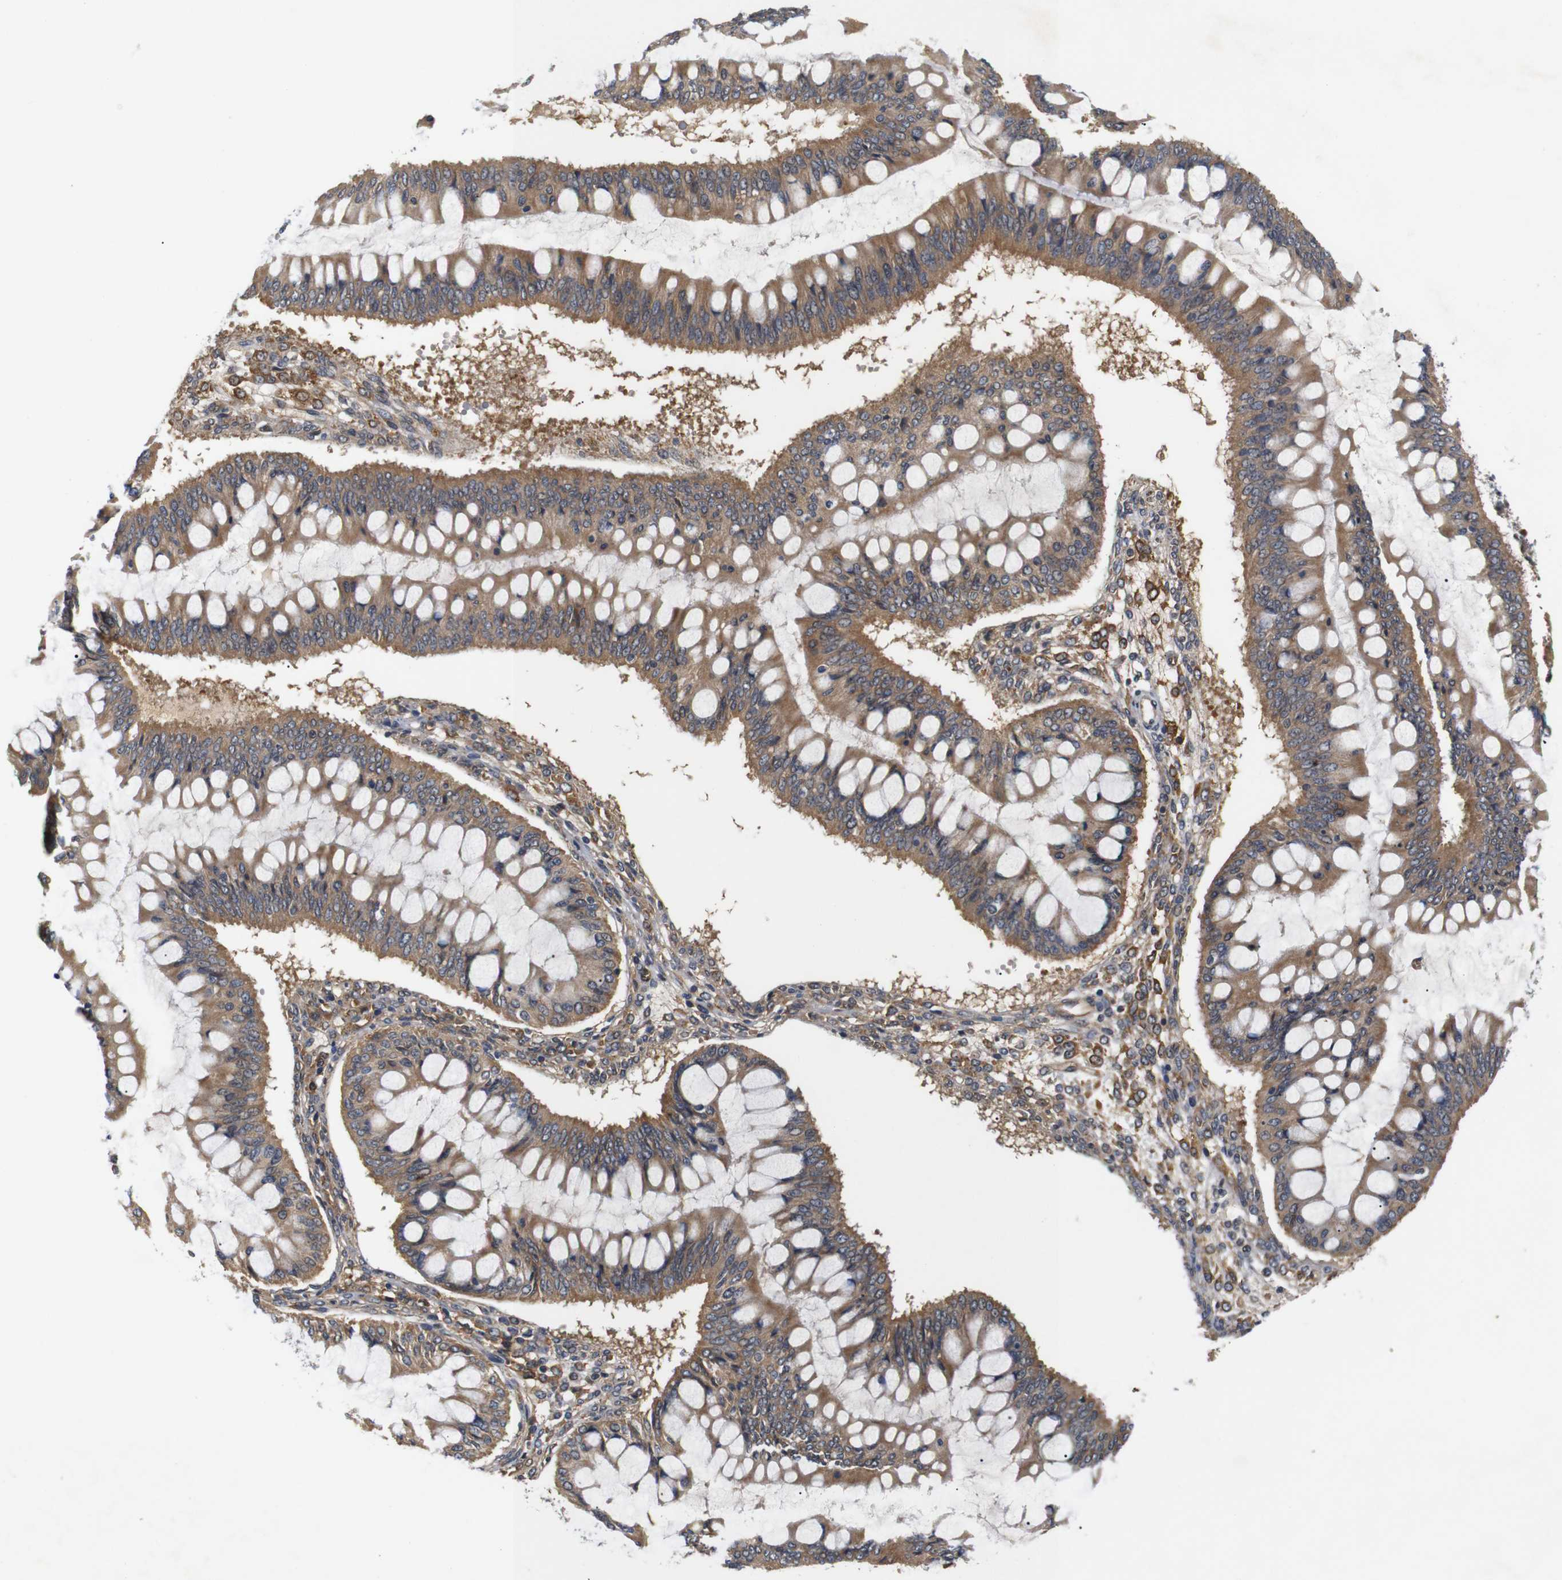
{"staining": {"intensity": "moderate", "quantity": ">75%", "location": "cytoplasmic/membranous"}, "tissue": "ovarian cancer", "cell_type": "Tumor cells", "image_type": "cancer", "snomed": [{"axis": "morphology", "description": "Cystadenocarcinoma, mucinous, NOS"}, {"axis": "topography", "description": "Ovary"}], "caption": "Mucinous cystadenocarcinoma (ovarian) stained for a protein (brown) demonstrates moderate cytoplasmic/membranous positive staining in about >75% of tumor cells.", "gene": "RIPK1", "patient": {"sex": "female", "age": 73}}